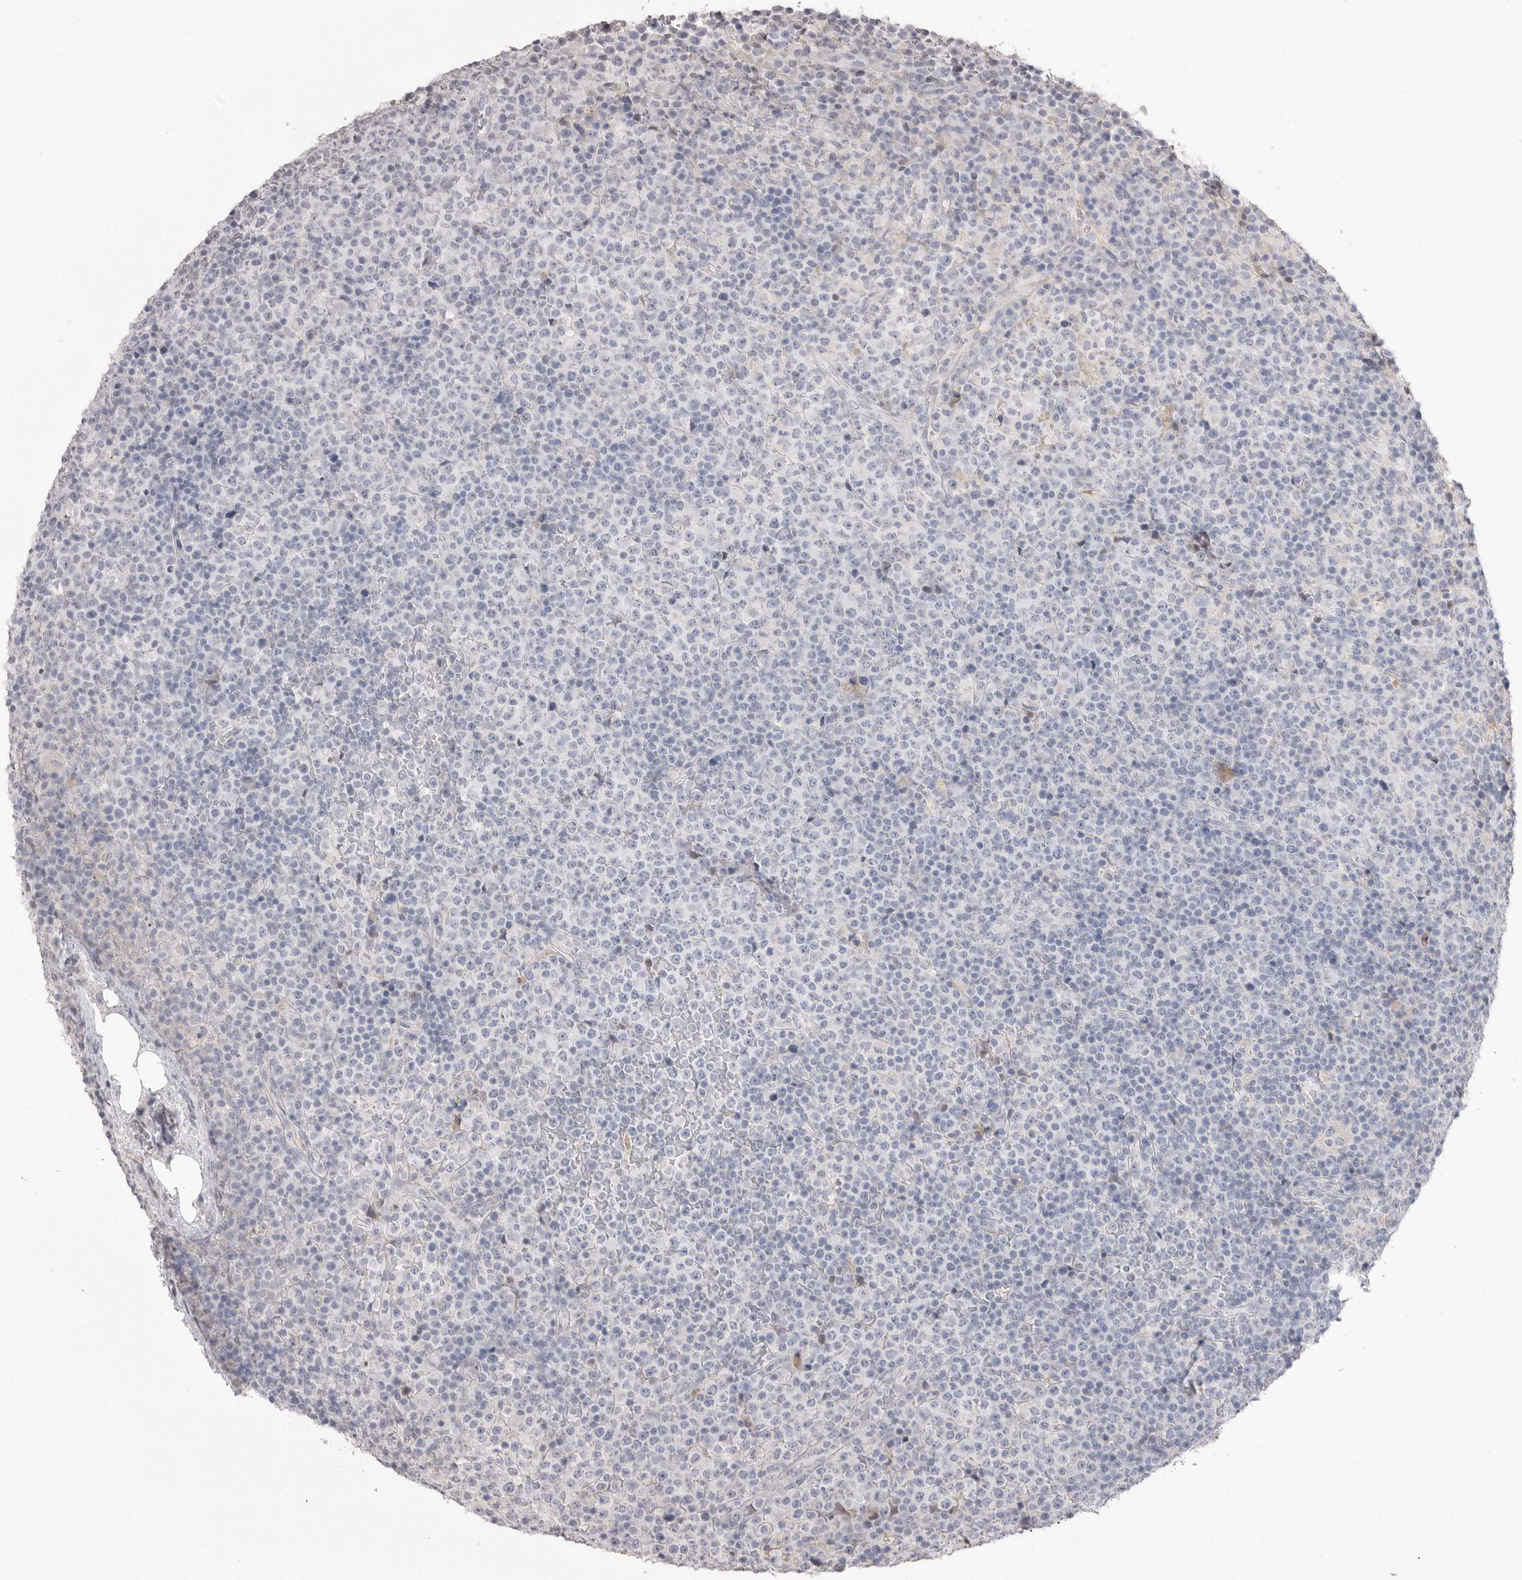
{"staining": {"intensity": "negative", "quantity": "none", "location": "none"}, "tissue": "lymphoma", "cell_type": "Tumor cells", "image_type": "cancer", "snomed": [{"axis": "morphology", "description": "Malignant lymphoma, non-Hodgkin's type, High grade"}, {"axis": "topography", "description": "Lymph node"}], "caption": "This is an immunohistochemistry image of human lymphoma. There is no expression in tumor cells.", "gene": "ICAM5", "patient": {"sex": "male", "age": 13}}